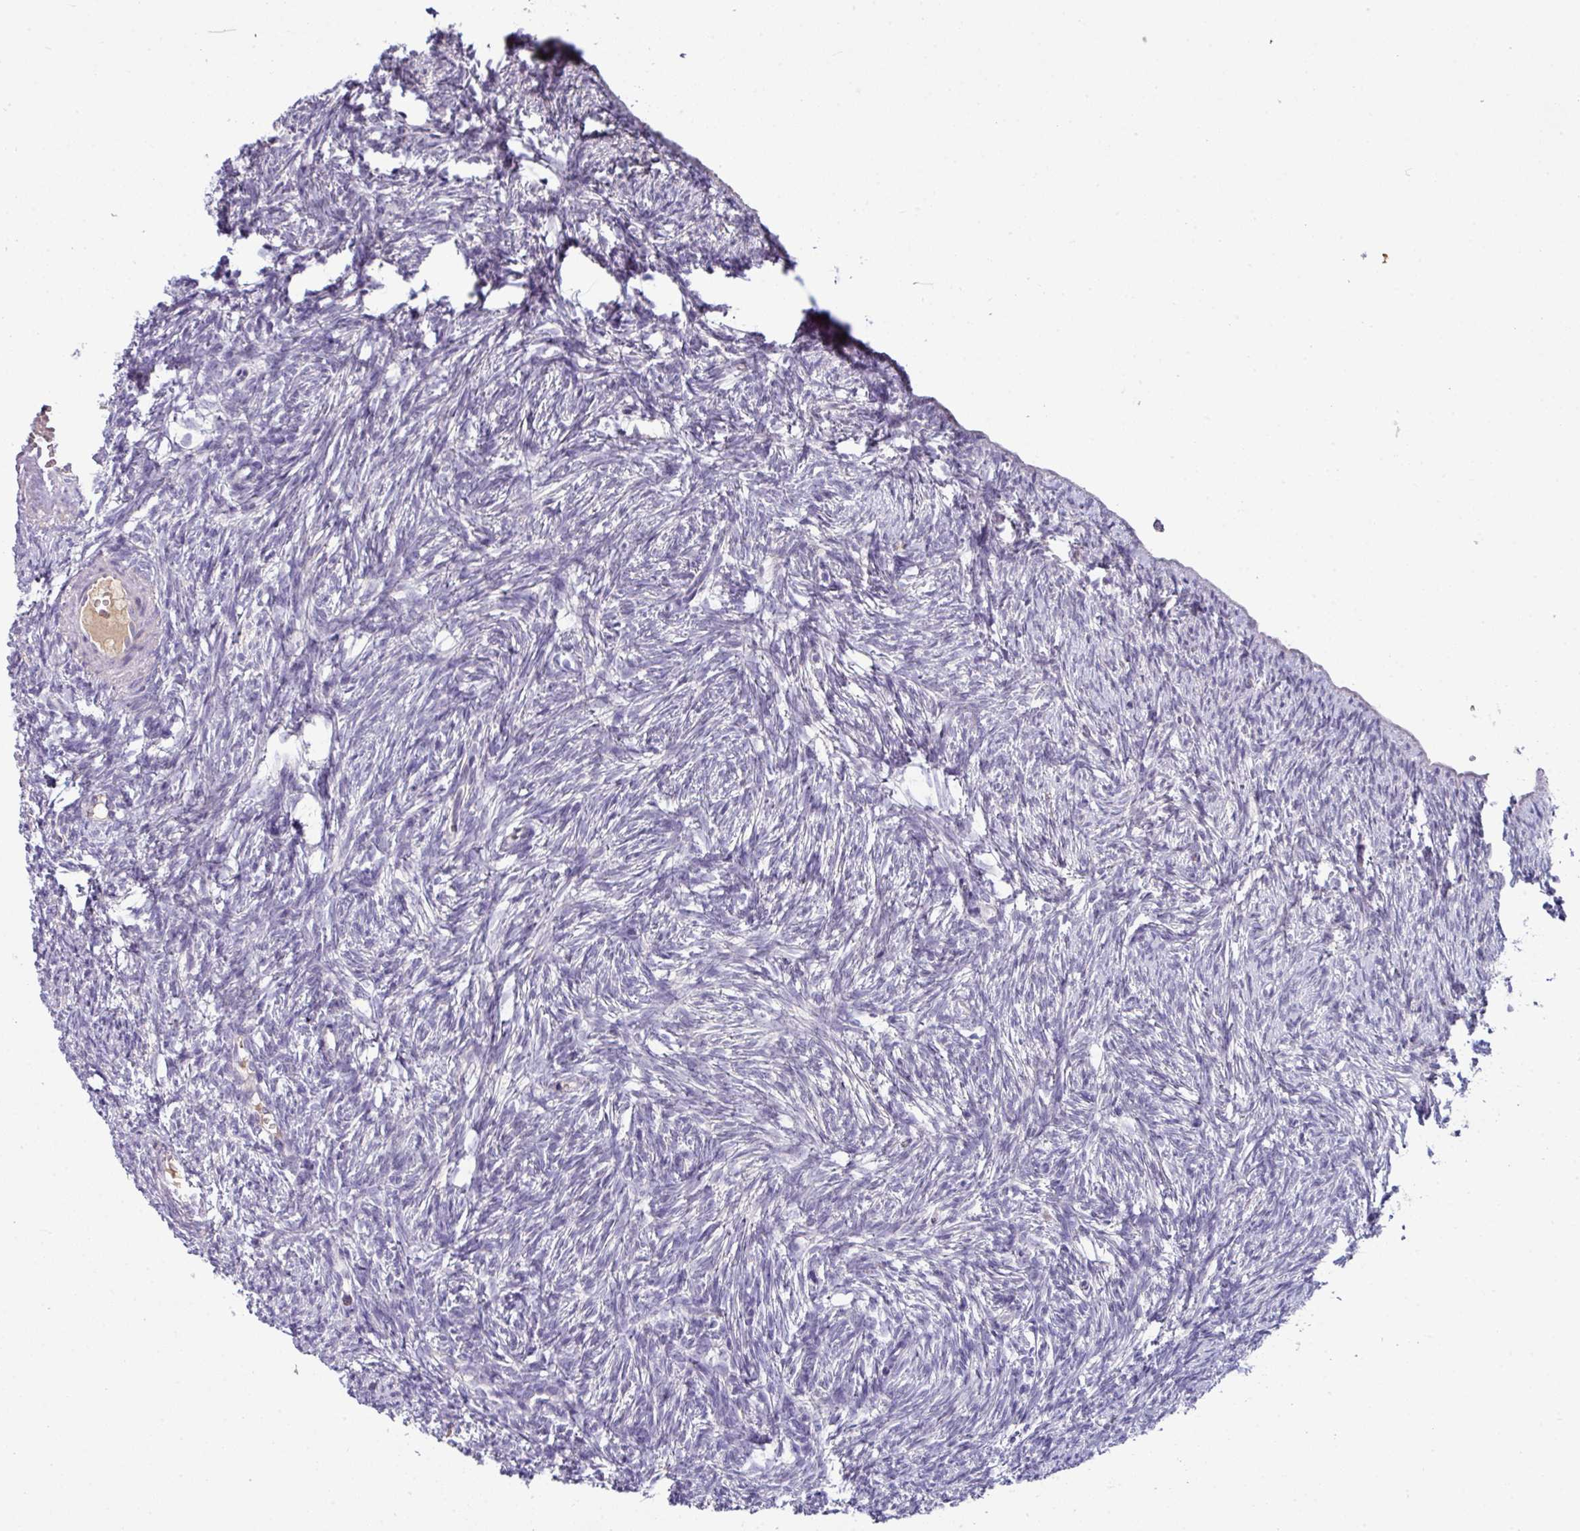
{"staining": {"intensity": "negative", "quantity": "none", "location": "none"}, "tissue": "ovary", "cell_type": "Ovarian stroma cells", "image_type": "normal", "snomed": [{"axis": "morphology", "description": "Normal tissue, NOS"}, {"axis": "topography", "description": "Ovary"}], "caption": "DAB (3,3'-diaminobenzidine) immunohistochemical staining of benign human ovary reveals no significant expression in ovarian stroma cells. (Brightfield microscopy of DAB immunohistochemistry at high magnification).", "gene": "SLAMF6", "patient": {"sex": "female", "age": 51}}